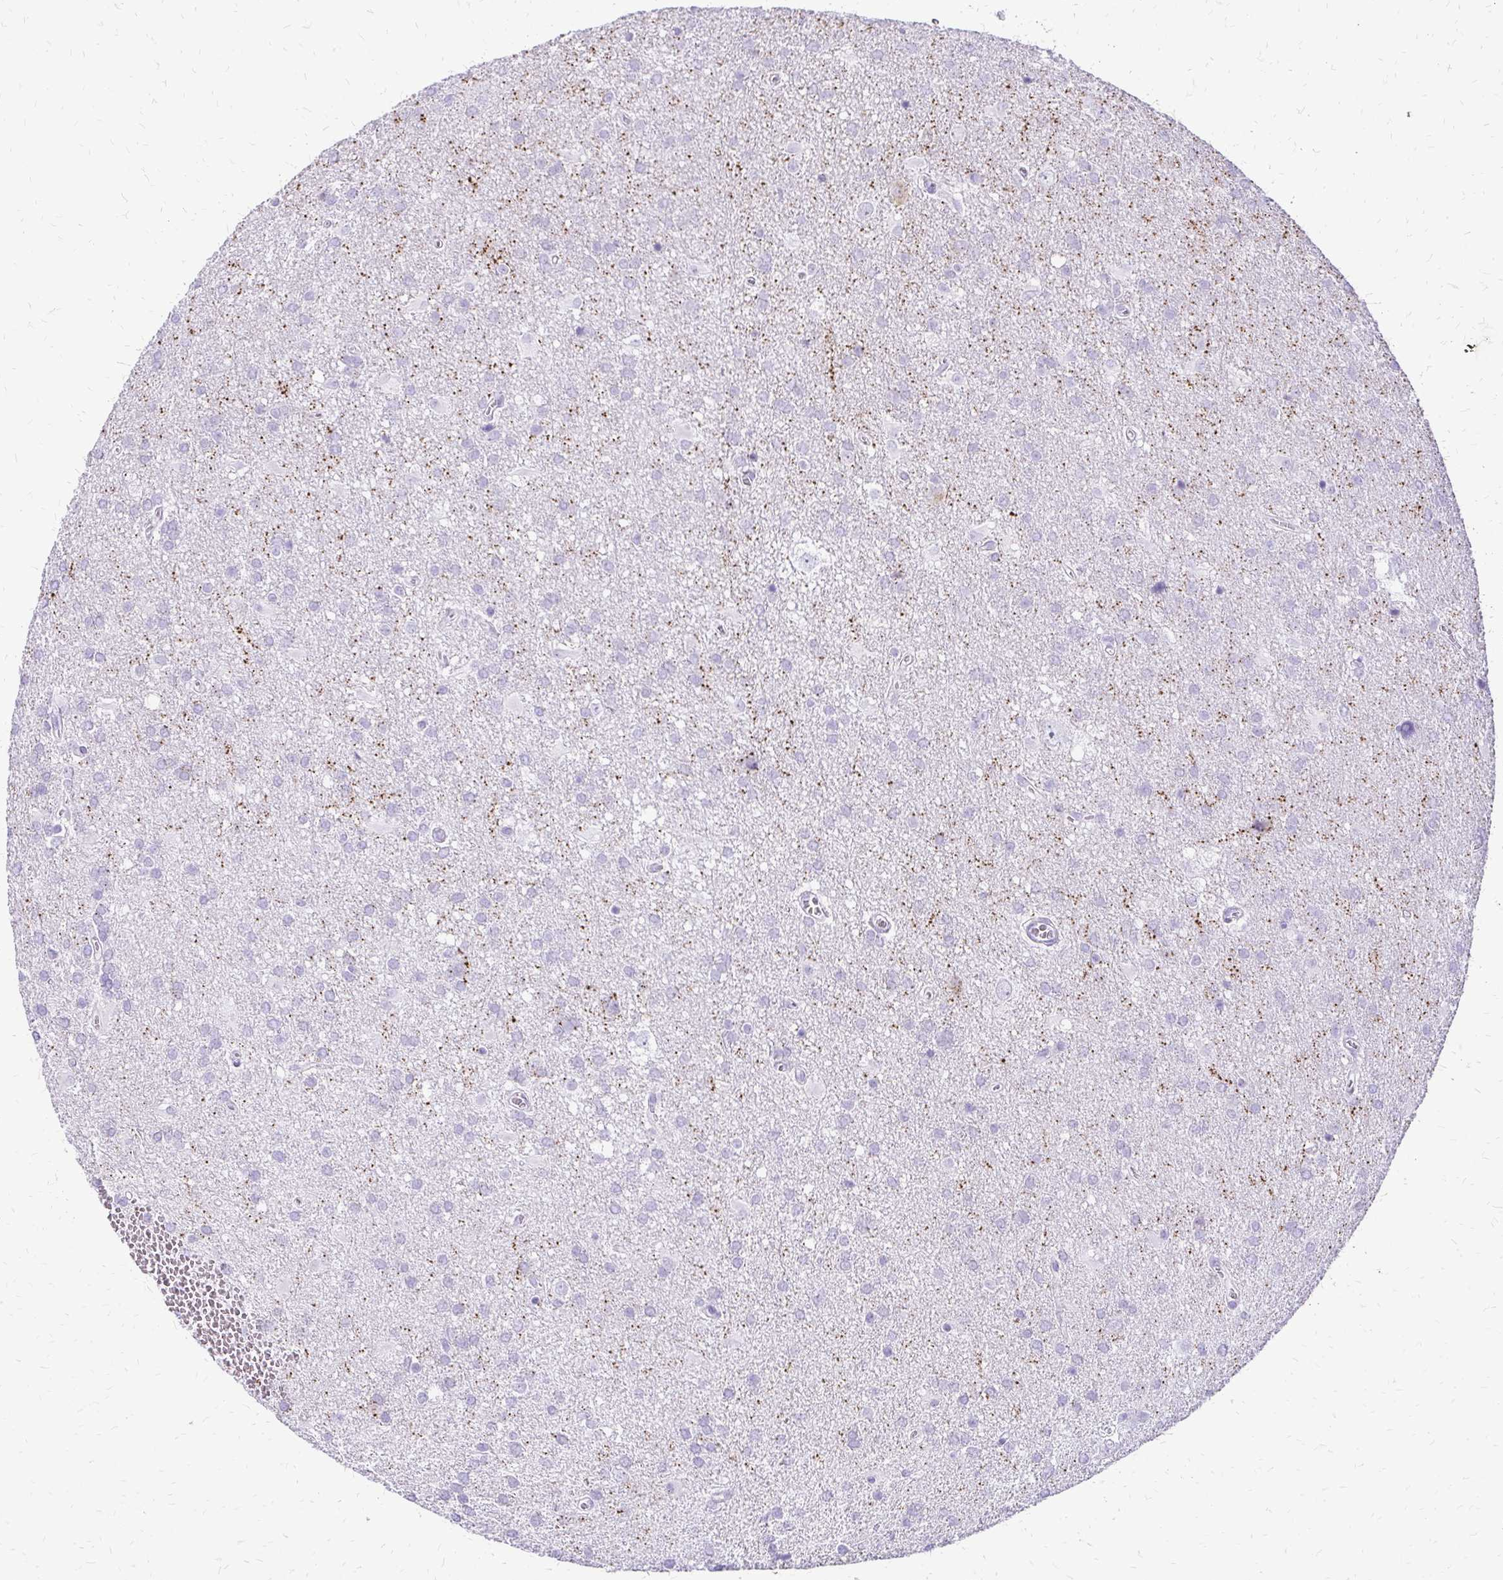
{"staining": {"intensity": "negative", "quantity": "none", "location": "none"}, "tissue": "glioma", "cell_type": "Tumor cells", "image_type": "cancer", "snomed": [{"axis": "morphology", "description": "Glioma, malignant, Low grade"}, {"axis": "topography", "description": "Brain"}], "caption": "A photomicrograph of malignant glioma (low-grade) stained for a protein shows no brown staining in tumor cells.", "gene": "SLC32A1", "patient": {"sex": "male", "age": 66}}